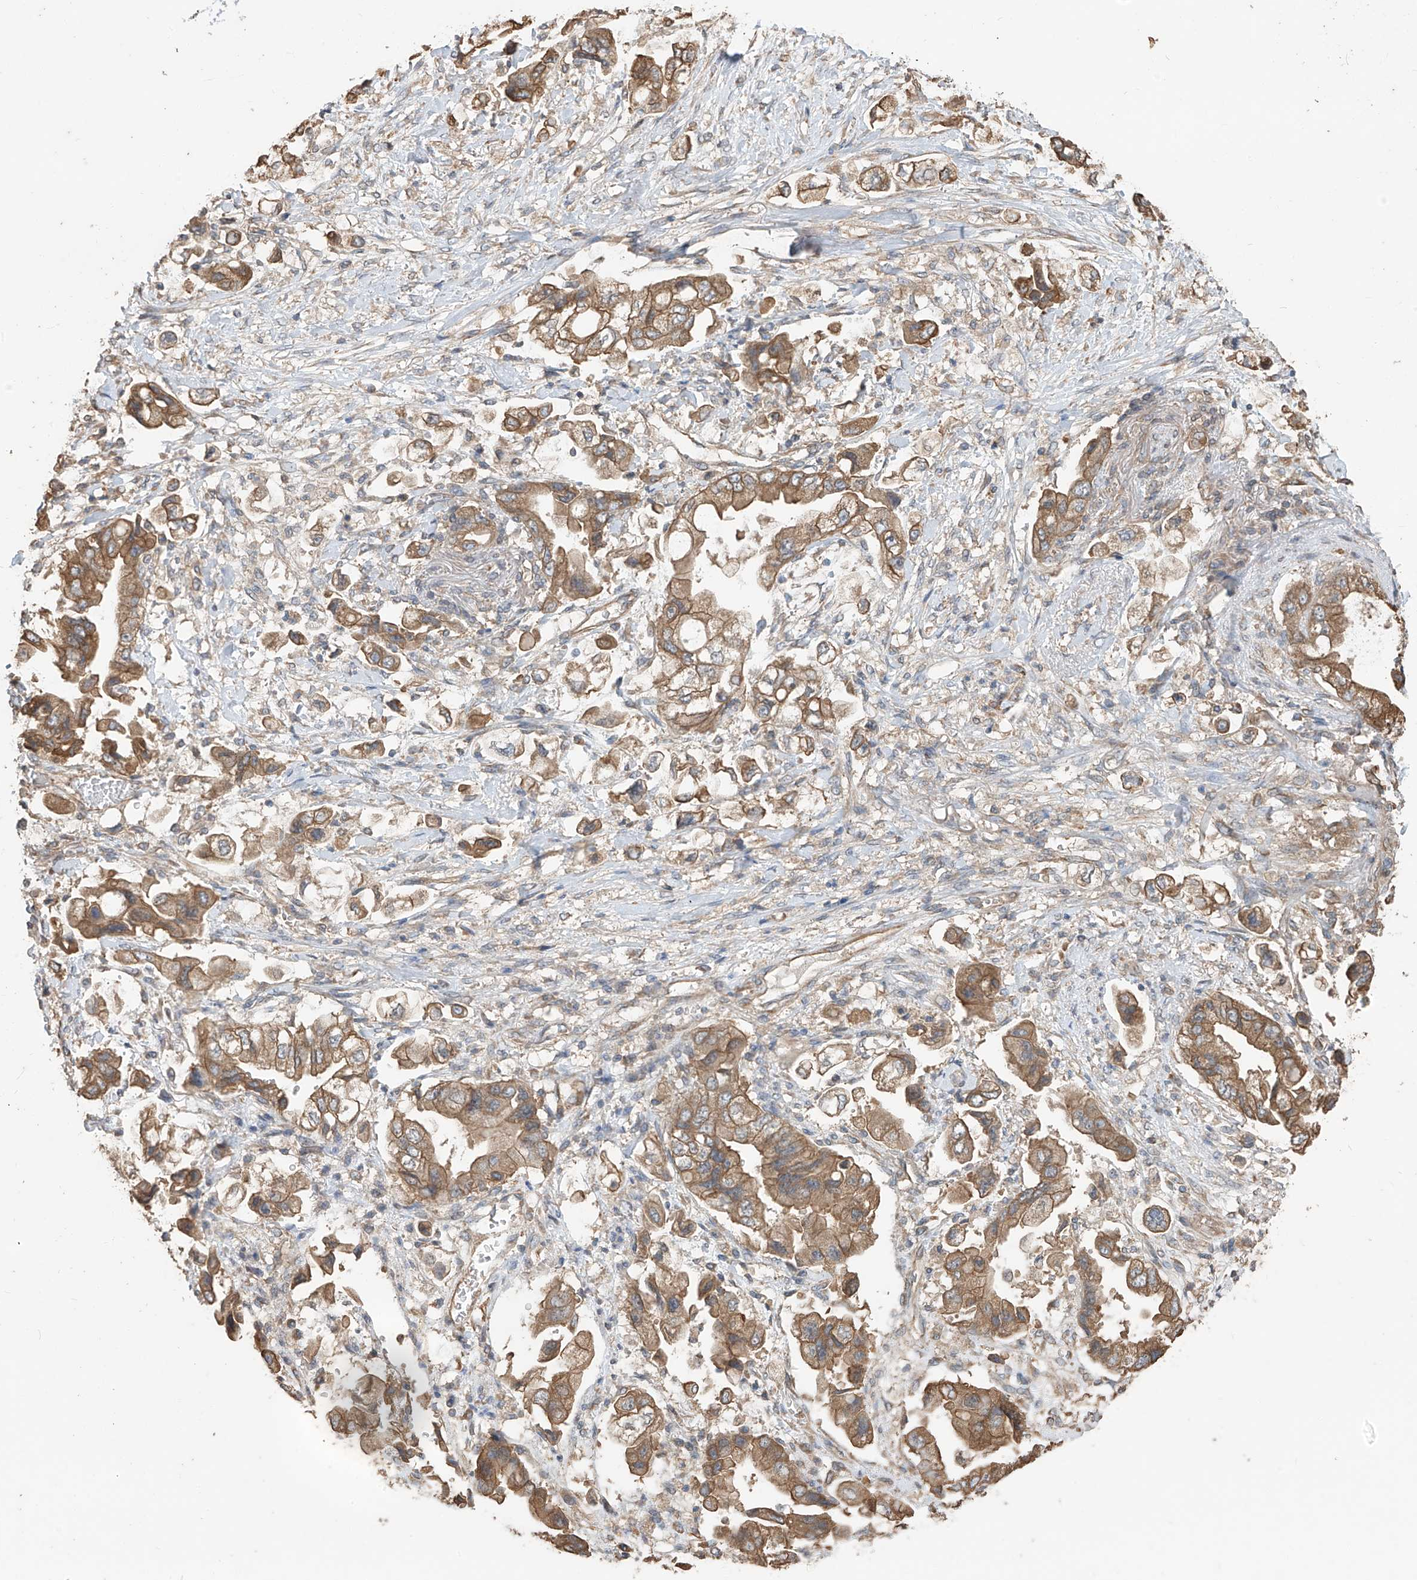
{"staining": {"intensity": "moderate", "quantity": ">75%", "location": "cytoplasmic/membranous"}, "tissue": "stomach cancer", "cell_type": "Tumor cells", "image_type": "cancer", "snomed": [{"axis": "morphology", "description": "Adenocarcinoma, NOS"}, {"axis": "topography", "description": "Stomach"}], "caption": "Human stomach cancer (adenocarcinoma) stained with a brown dye reveals moderate cytoplasmic/membranous positive positivity in about >75% of tumor cells.", "gene": "AGBL5", "patient": {"sex": "male", "age": 62}}